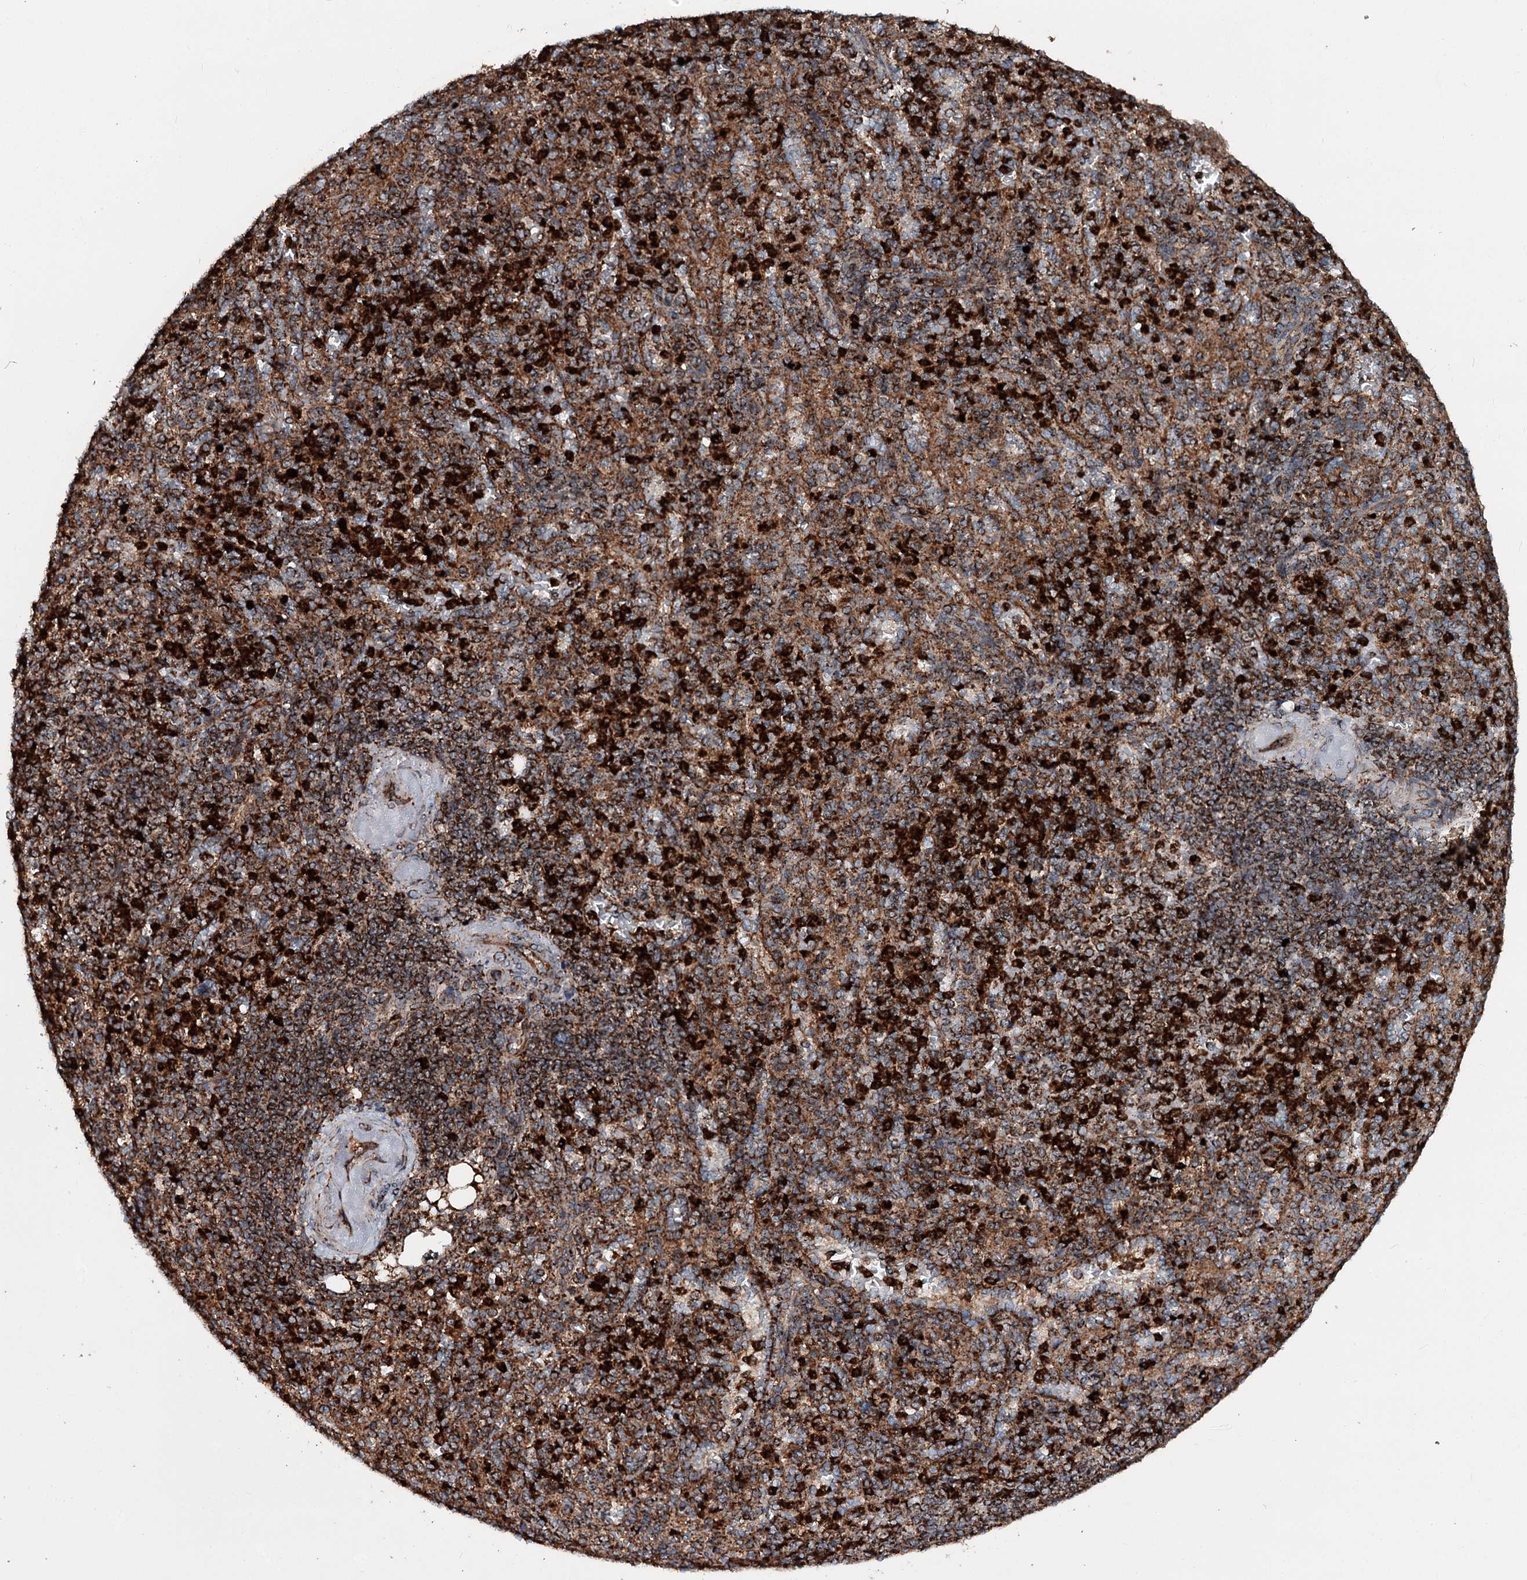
{"staining": {"intensity": "strong", "quantity": "25%-75%", "location": "cytoplasmic/membranous"}, "tissue": "spleen", "cell_type": "Cells in red pulp", "image_type": "normal", "snomed": [{"axis": "morphology", "description": "Normal tissue, NOS"}, {"axis": "topography", "description": "Spleen"}], "caption": "Immunohistochemical staining of unremarkable human spleen displays strong cytoplasmic/membranous protein positivity in about 25%-75% of cells in red pulp.", "gene": "FGFR1OP2", "patient": {"sex": "female", "age": 74}}